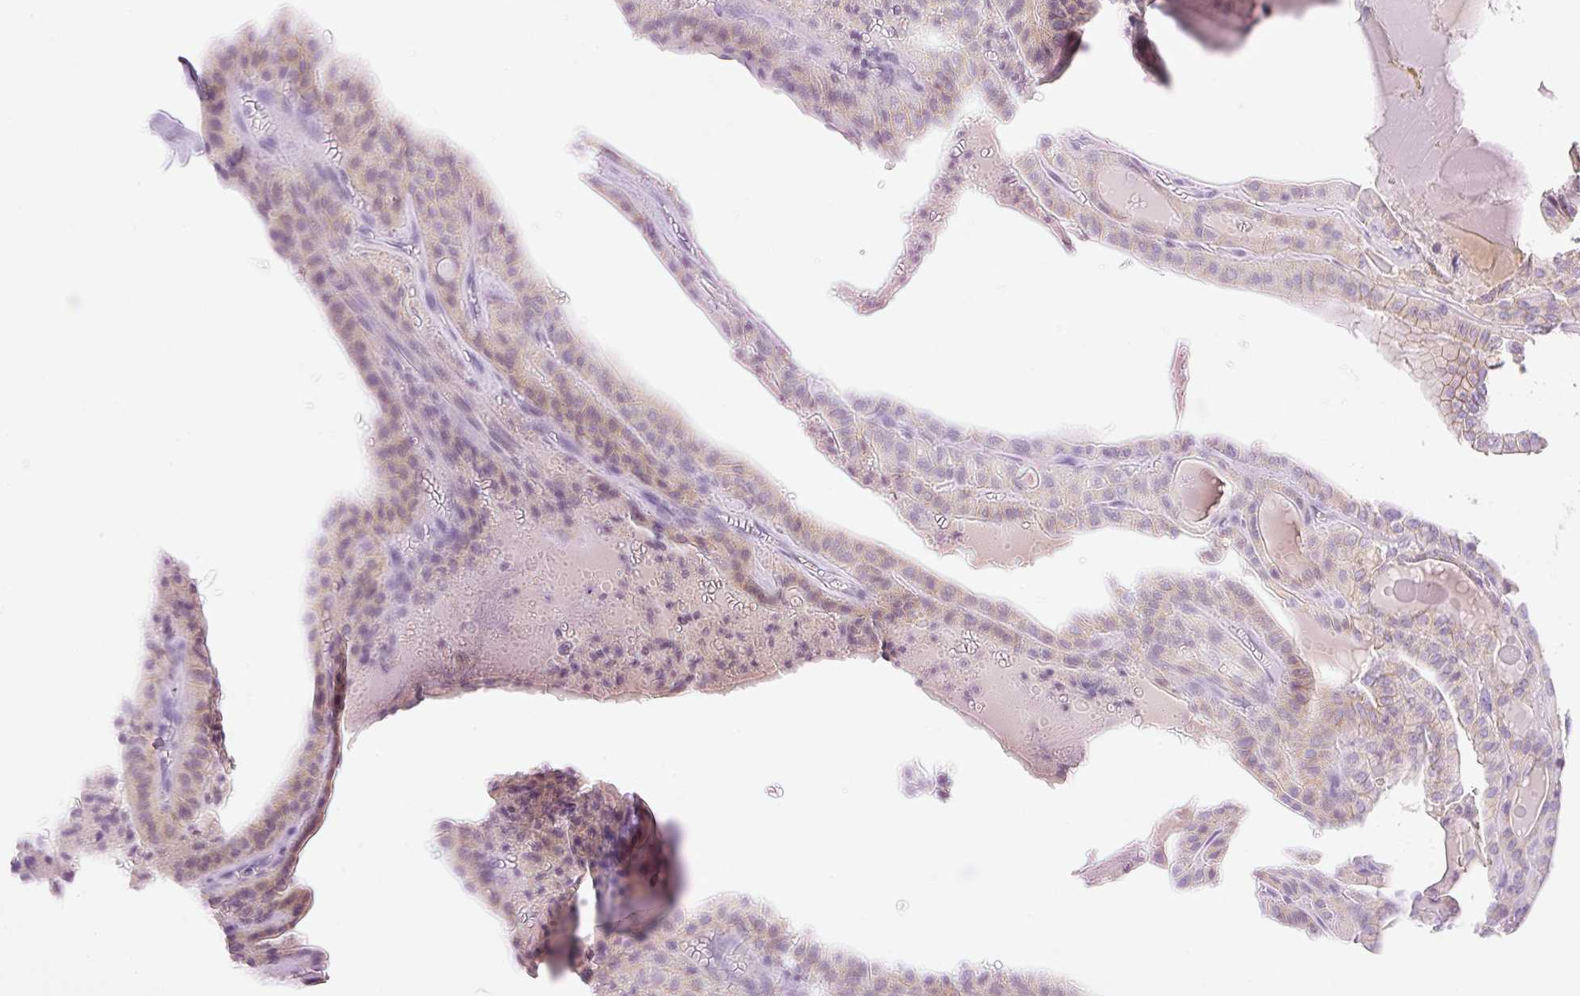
{"staining": {"intensity": "weak", "quantity": "25%-75%", "location": "cytoplasmic/membranous"}, "tissue": "thyroid cancer", "cell_type": "Tumor cells", "image_type": "cancer", "snomed": [{"axis": "morphology", "description": "Papillary adenocarcinoma, NOS"}, {"axis": "topography", "description": "Thyroid gland"}], "caption": "This is an image of IHC staining of papillary adenocarcinoma (thyroid), which shows weak positivity in the cytoplasmic/membranous of tumor cells.", "gene": "PALM3", "patient": {"sex": "male", "age": 52}}